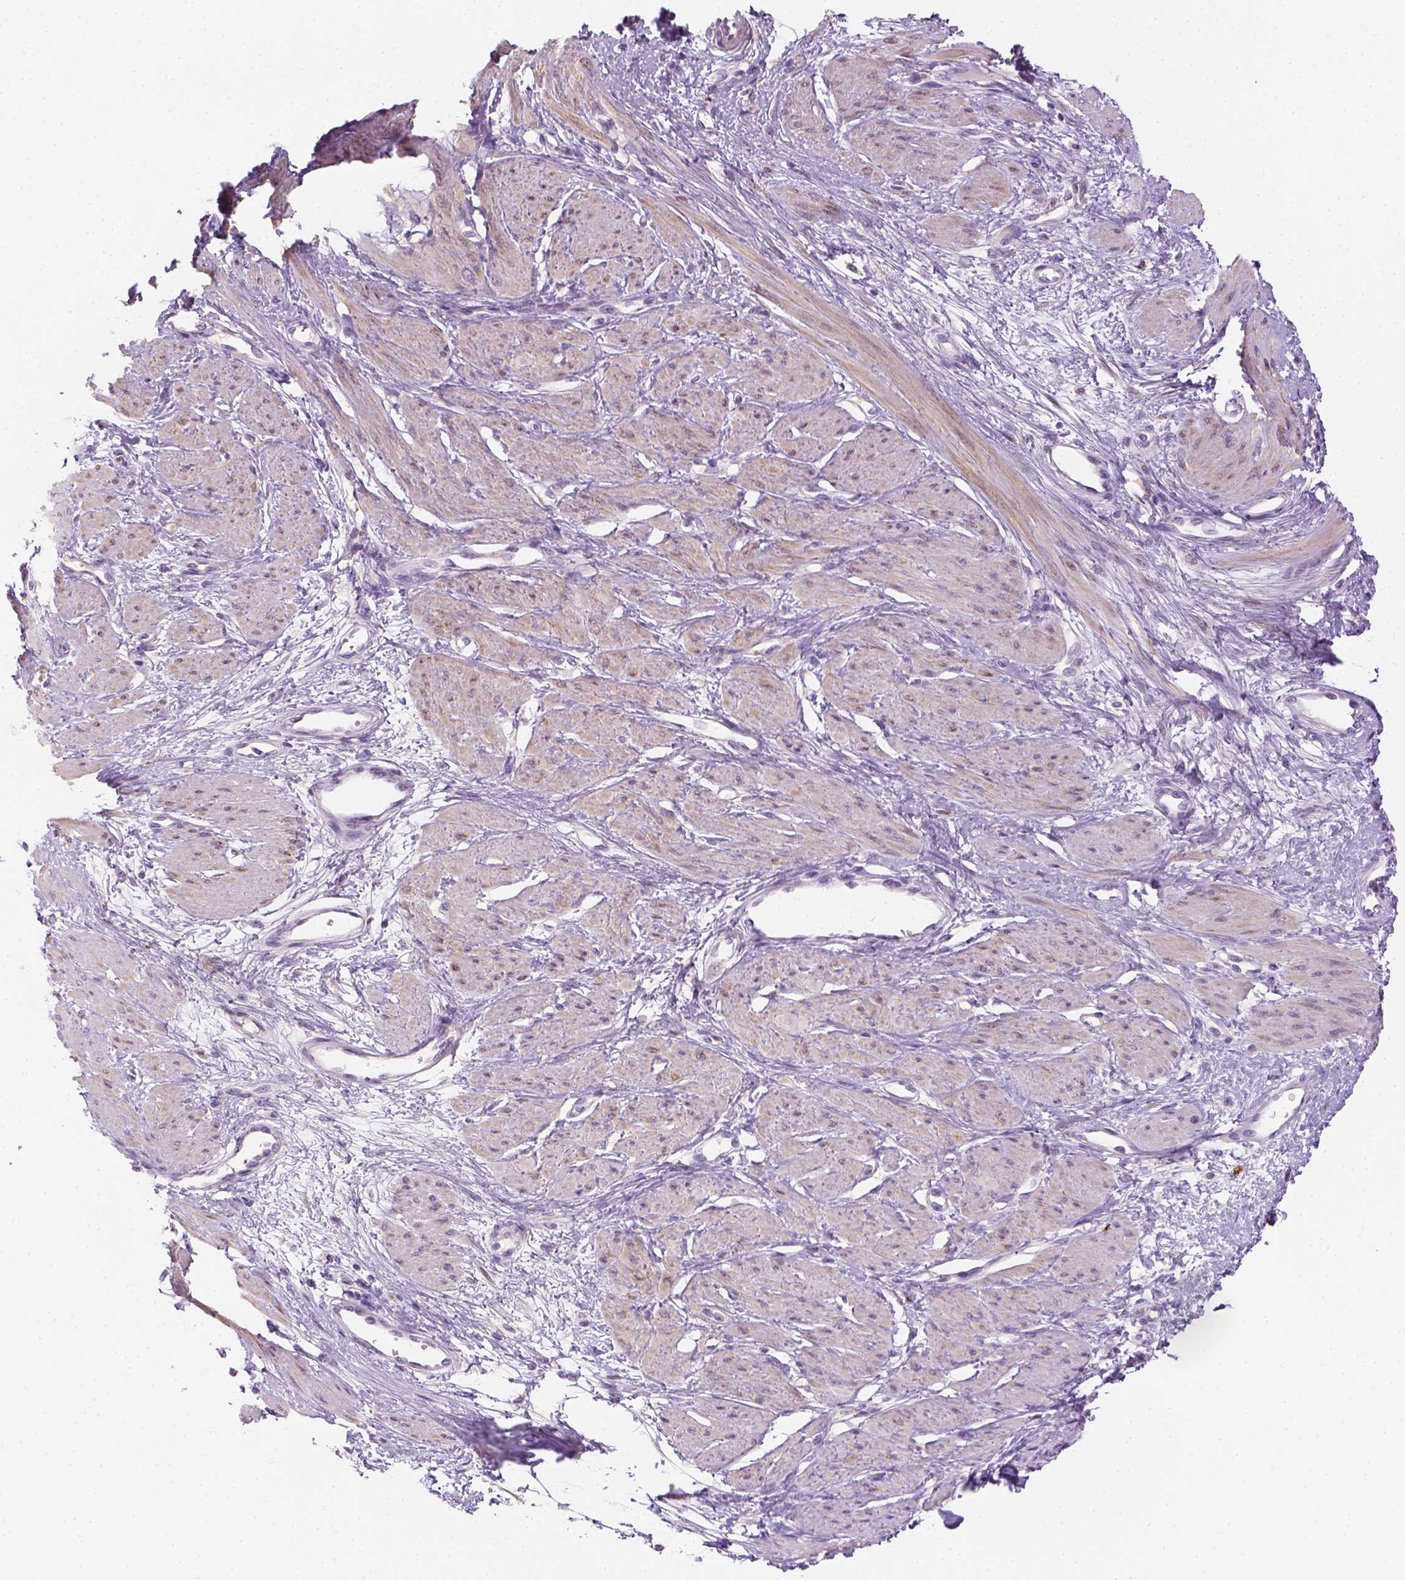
{"staining": {"intensity": "weak", "quantity": "<25%", "location": "cytoplasmic/membranous"}, "tissue": "smooth muscle", "cell_type": "Smooth muscle cells", "image_type": "normal", "snomed": [{"axis": "morphology", "description": "Normal tissue, NOS"}, {"axis": "topography", "description": "Smooth muscle"}, {"axis": "topography", "description": "Uterus"}], "caption": "Immunohistochemistry micrograph of benign smooth muscle: smooth muscle stained with DAB (3,3'-diaminobenzidine) demonstrates no significant protein expression in smooth muscle cells.", "gene": "CACNB1", "patient": {"sex": "female", "age": 39}}